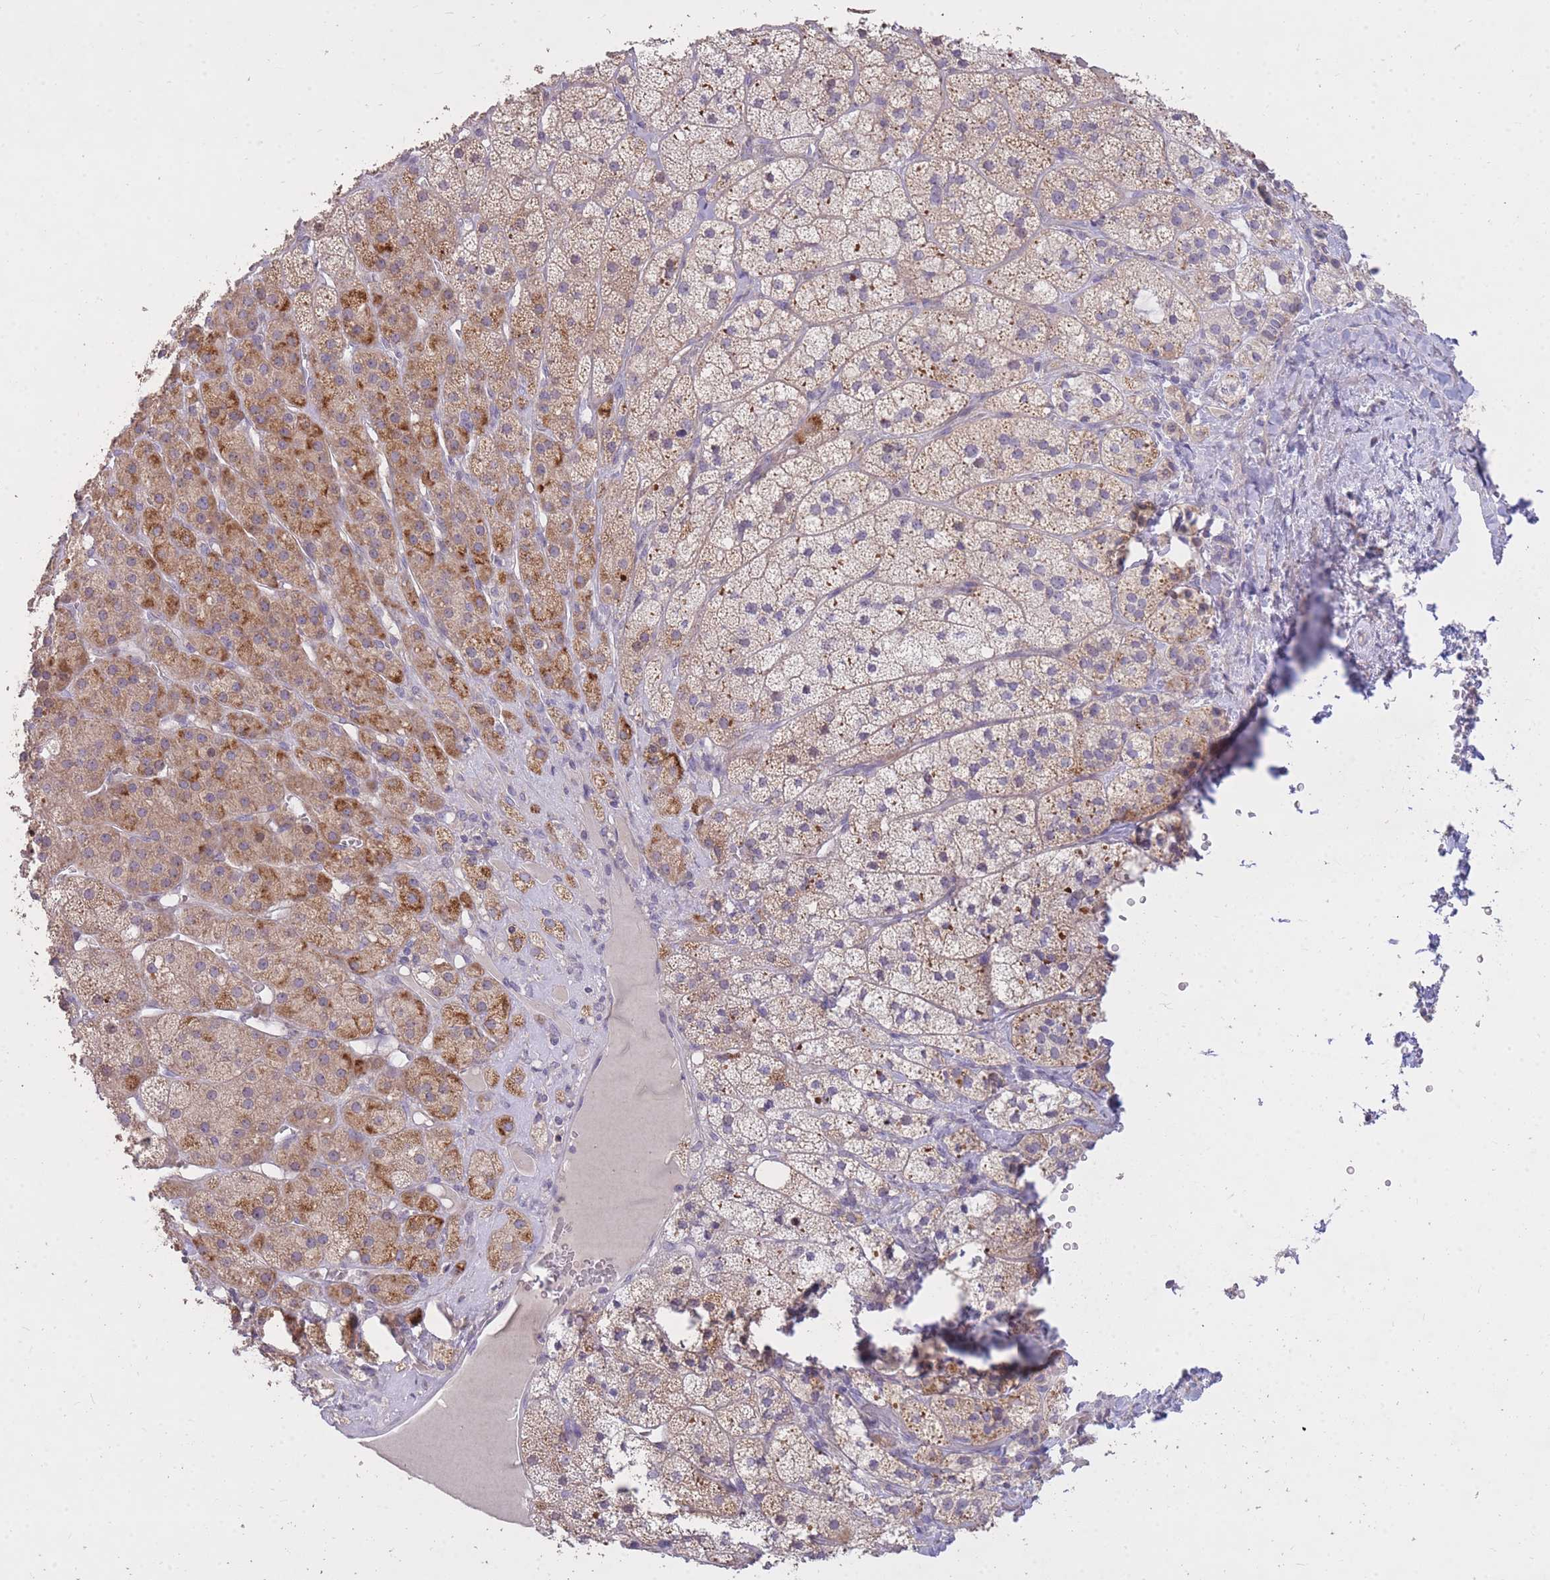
{"staining": {"intensity": "moderate", "quantity": "25%-75%", "location": "cytoplasmic/membranous"}, "tissue": "adrenal gland", "cell_type": "Glandular cells", "image_type": "normal", "snomed": [{"axis": "morphology", "description": "Normal tissue, NOS"}, {"axis": "topography", "description": "Adrenal gland"}], "caption": "This image reveals immunohistochemistry (IHC) staining of benign adrenal gland, with medium moderate cytoplasmic/membranous expression in approximately 25%-75% of glandular cells.", "gene": "FRG2B", "patient": {"sex": "female", "age": 52}}